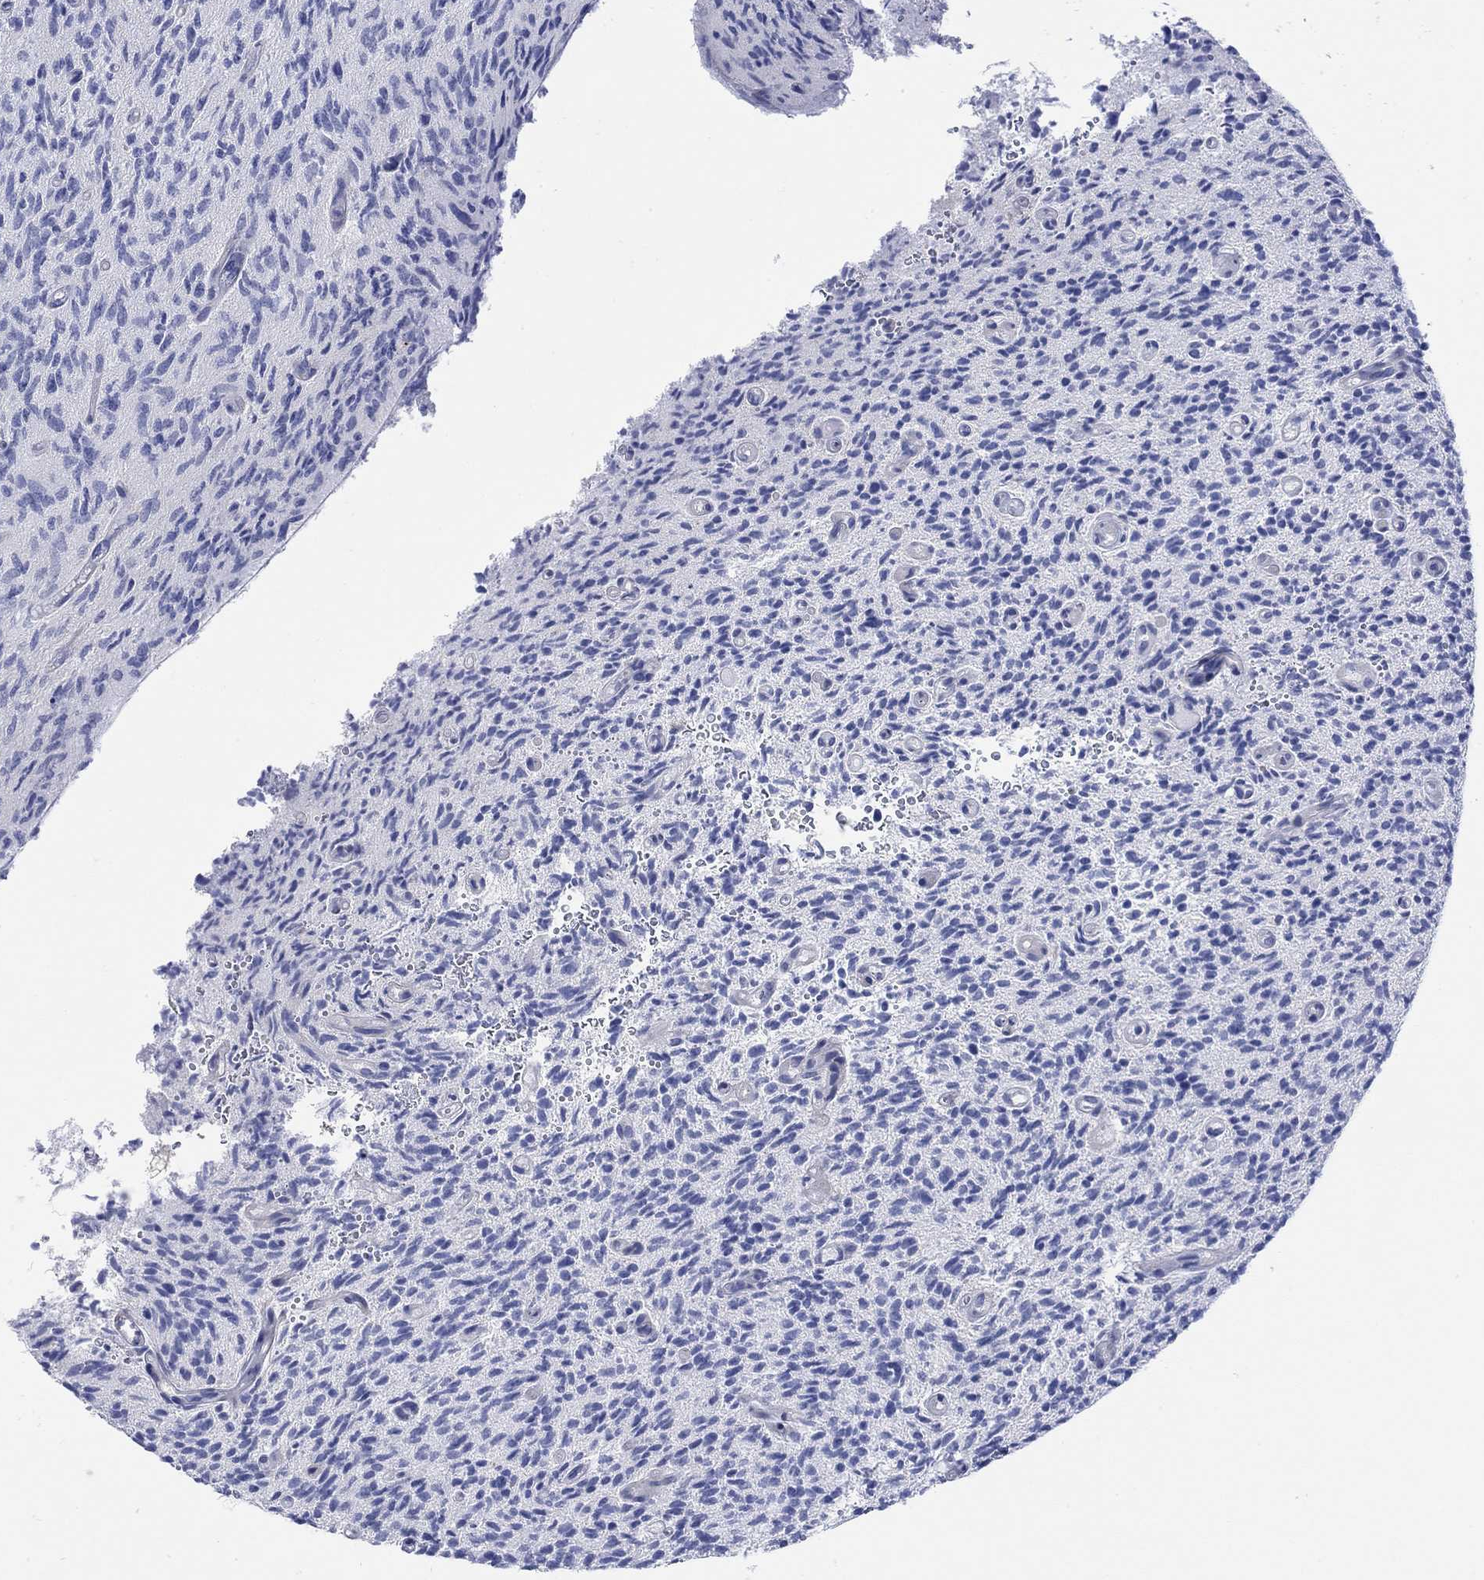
{"staining": {"intensity": "negative", "quantity": "none", "location": "none"}, "tissue": "glioma", "cell_type": "Tumor cells", "image_type": "cancer", "snomed": [{"axis": "morphology", "description": "Glioma, malignant, High grade"}, {"axis": "topography", "description": "Brain"}], "caption": "An immunohistochemistry (IHC) histopathology image of malignant high-grade glioma is shown. There is no staining in tumor cells of malignant high-grade glioma.", "gene": "TEKT3", "patient": {"sex": "male", "age": 64}}